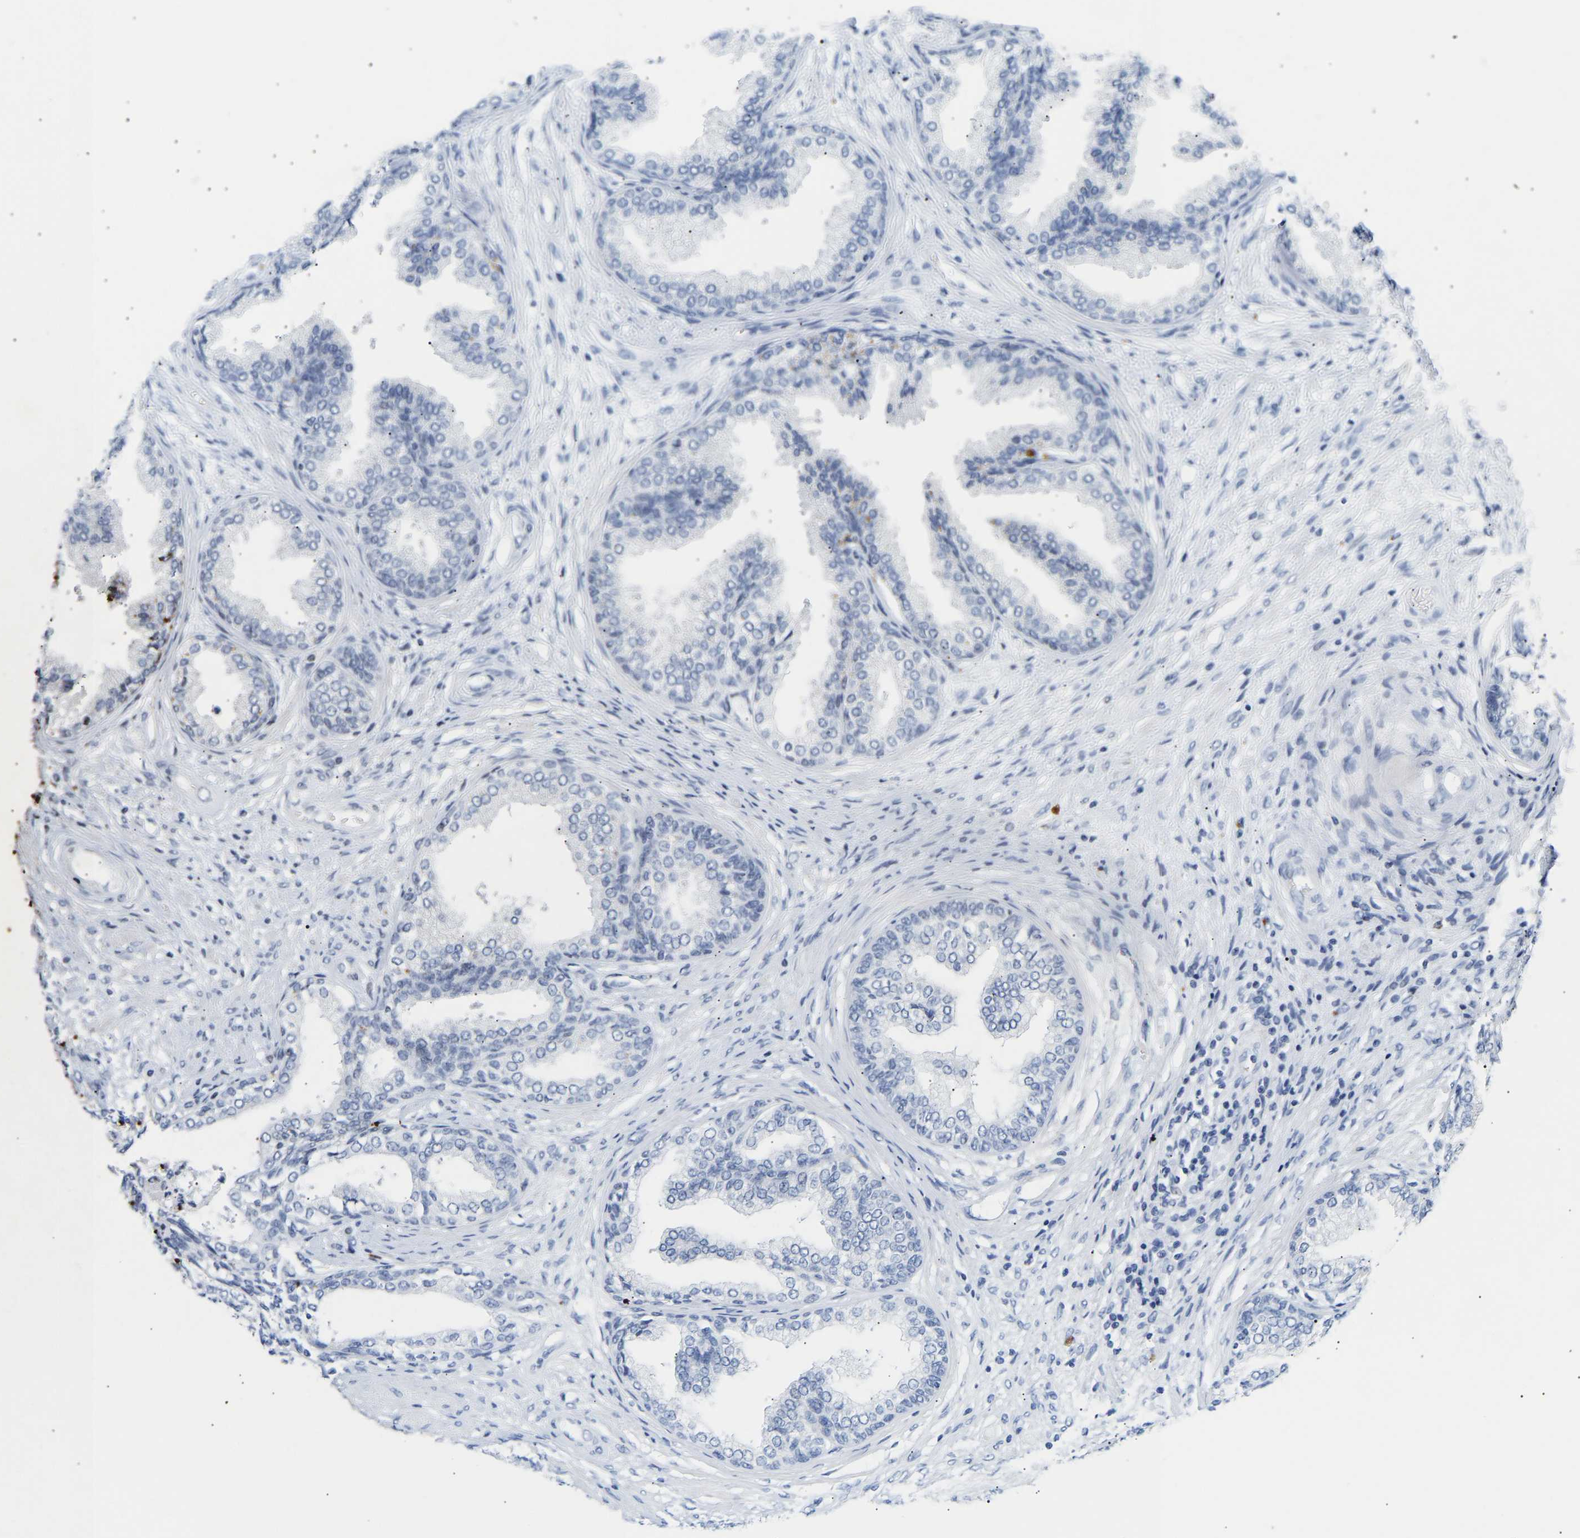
{"staining": {"intensity": "negative", "quantity": "none", "location": "none"}, "tissue": "prostate", "cell_type": "Glandular cells", "image_type": "normal", "snomed": [{"axis": "morphology", "description": "Normal tissue, NOS"}, {"axis": "topography", "description": "Prostate"}], "caption": "The micrograph reveals no significant expression in glandular cells of prostate. The staining was performed using DAB to visualize the protein expression in brown, while the nuclei were stained in blue with hematoxylin (Magnification: 20x).", "gene": "SPINK2", "patient": {"sex": "male", "age": 76}}